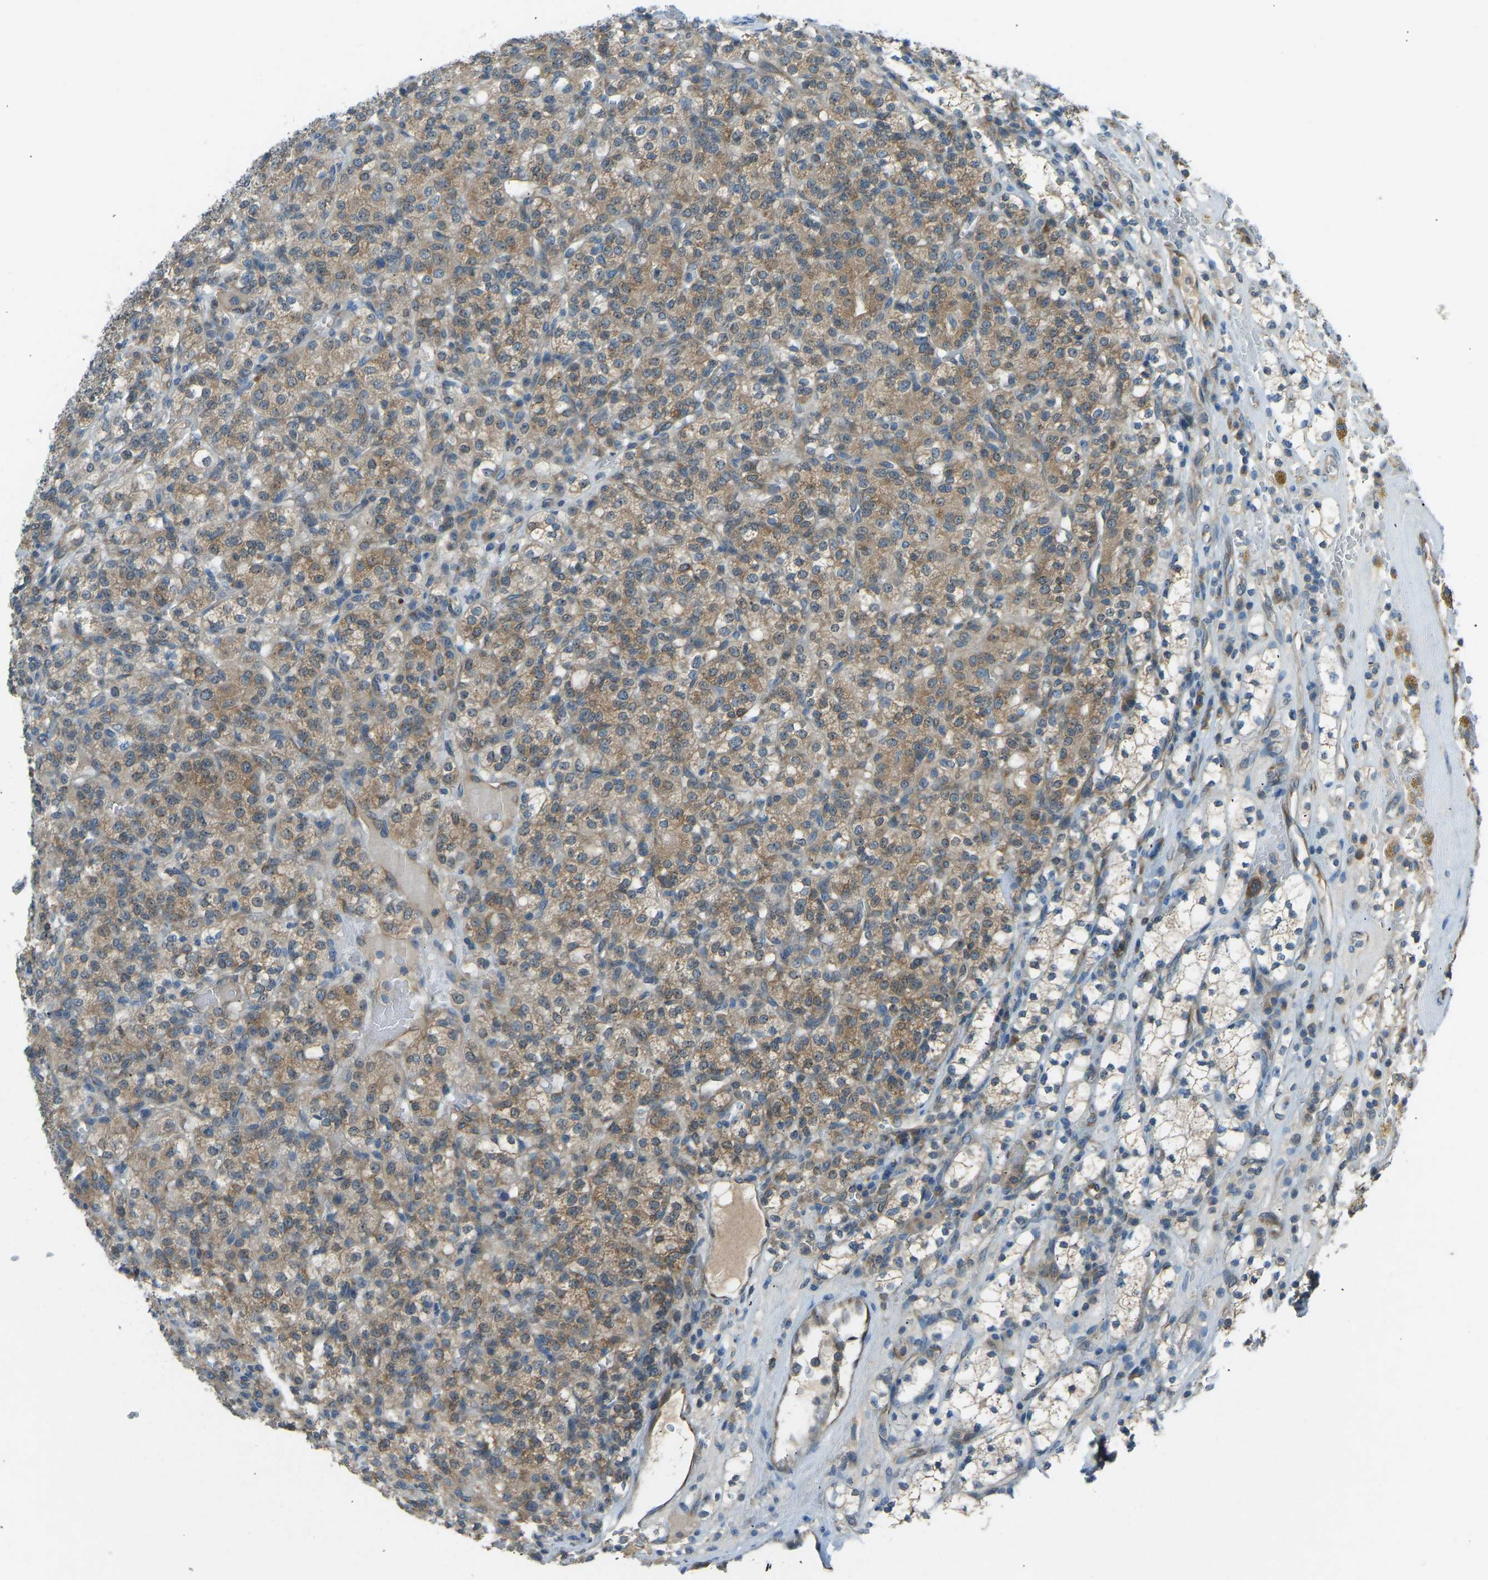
{"staining": {"intensity": "moderate", "quantity": ">75%", "location": "cytoplasmic/membranous"}, "tissue": "renal cancer", "cell_type": "Tumor cells", "image_type": "cancer", "snomed": [{"axis": "morphology", "description": "Adenocarcinoma, NOS"}, {"axis": "topography", "description": "Kidney"}], "caption": "Human renal cancer (adenocarcinoma) stained with a protein marker shows moderate staining in tumor cells.", "gene": "STAU2", "patient": {"sex": "male", "age": 77}}